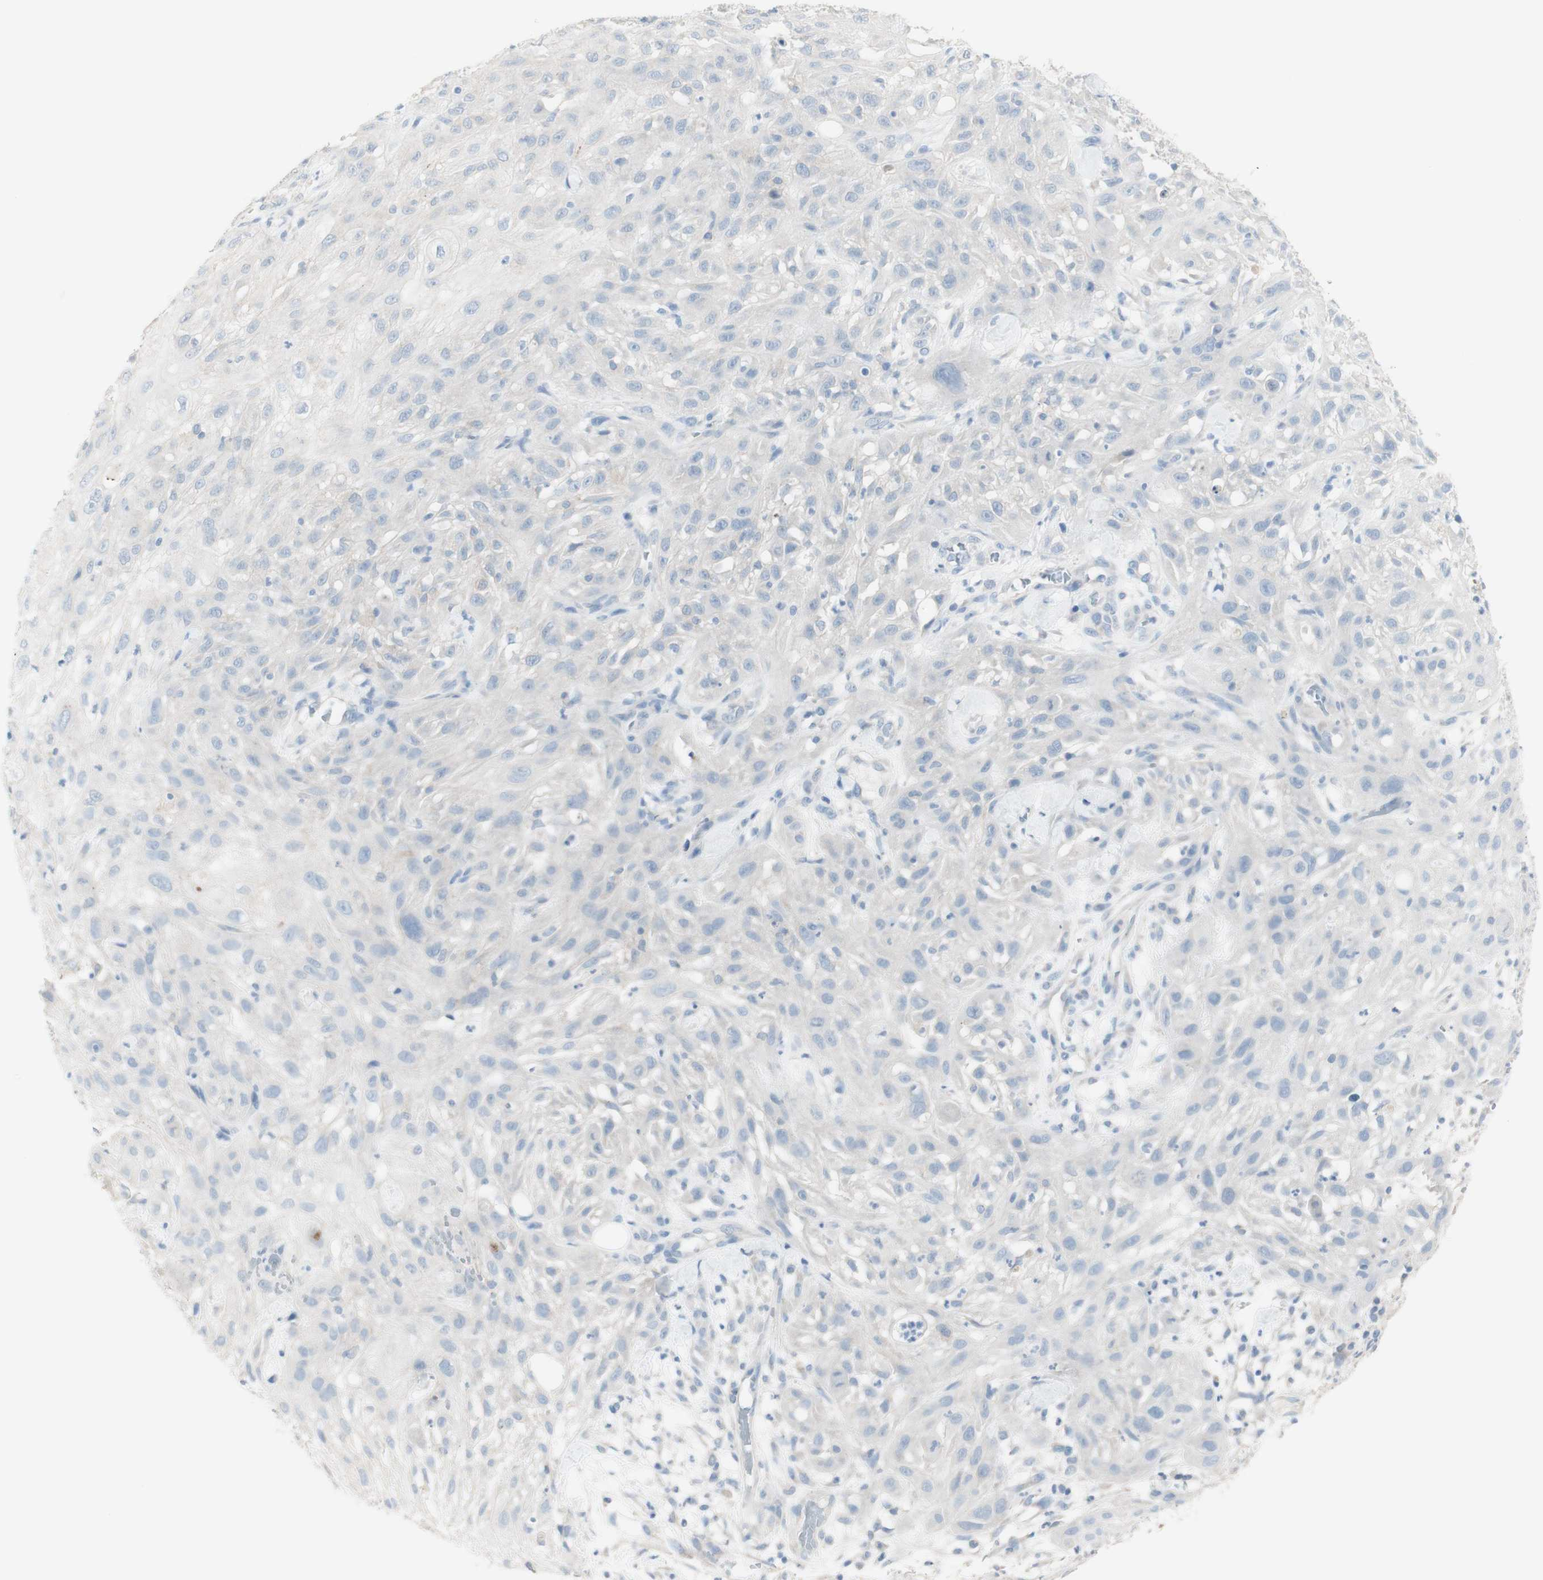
{"staining": {"intensity": "negative", "quantity": "none", "location": "none"}, "tissue": "skin cancer", "cell_type": "Tumor cells", "image_type": "cancer", "snomed": [{"axis": "morphology", "description": "Squamous cell carcinoma, NOS"}, {"axis": "topography", "description": "Skin"}], "caption": "This is an immunohistochemistry (IHC) histopathology image of skin cancer. There is no positivity in tumor cells.", "gene": "ART3", "patient": {"sex": "male", "age": 75}}